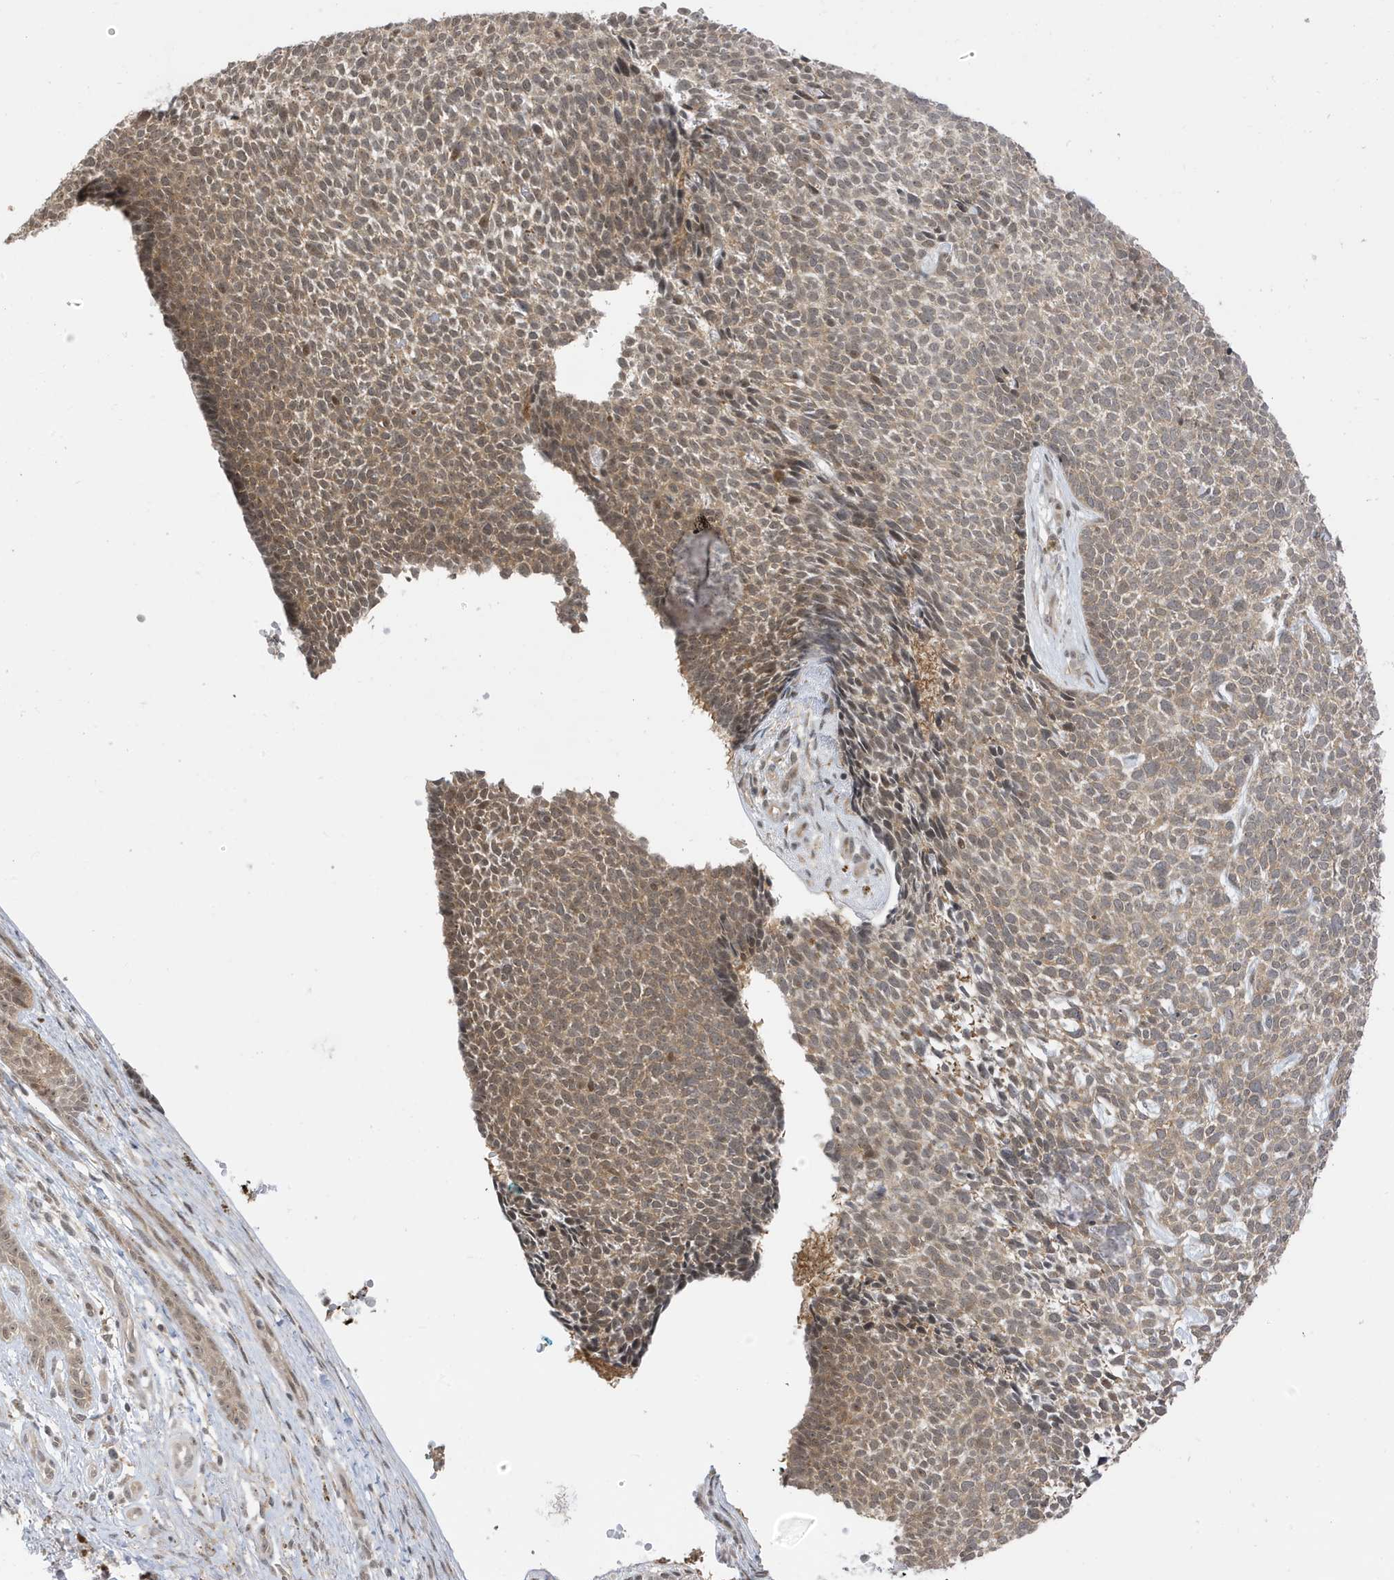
{"staining": {"intensity": "moderate", "quantity": ">75%", "location": "cytoplasmic/membranous,nuclear"}, "tissue": "skin cancer", "cell_type": "Tumor cells", "image_type": "cancer", "snomed": [{"axis": "morphology", "description": "Basal cell carcinoma"}, {"axis": "topography", "description": "Skin"}], "caption": "High-power microscopy captured an immunohistochemistry (IHC) image of basal cell carcinoma (skin), revealing moderate cytoplasmic/membranous and nuclear staining in approximately >75% of tumor cells.", "gene": "TAB3", "patient": {"sex": "female", "age": 84}}